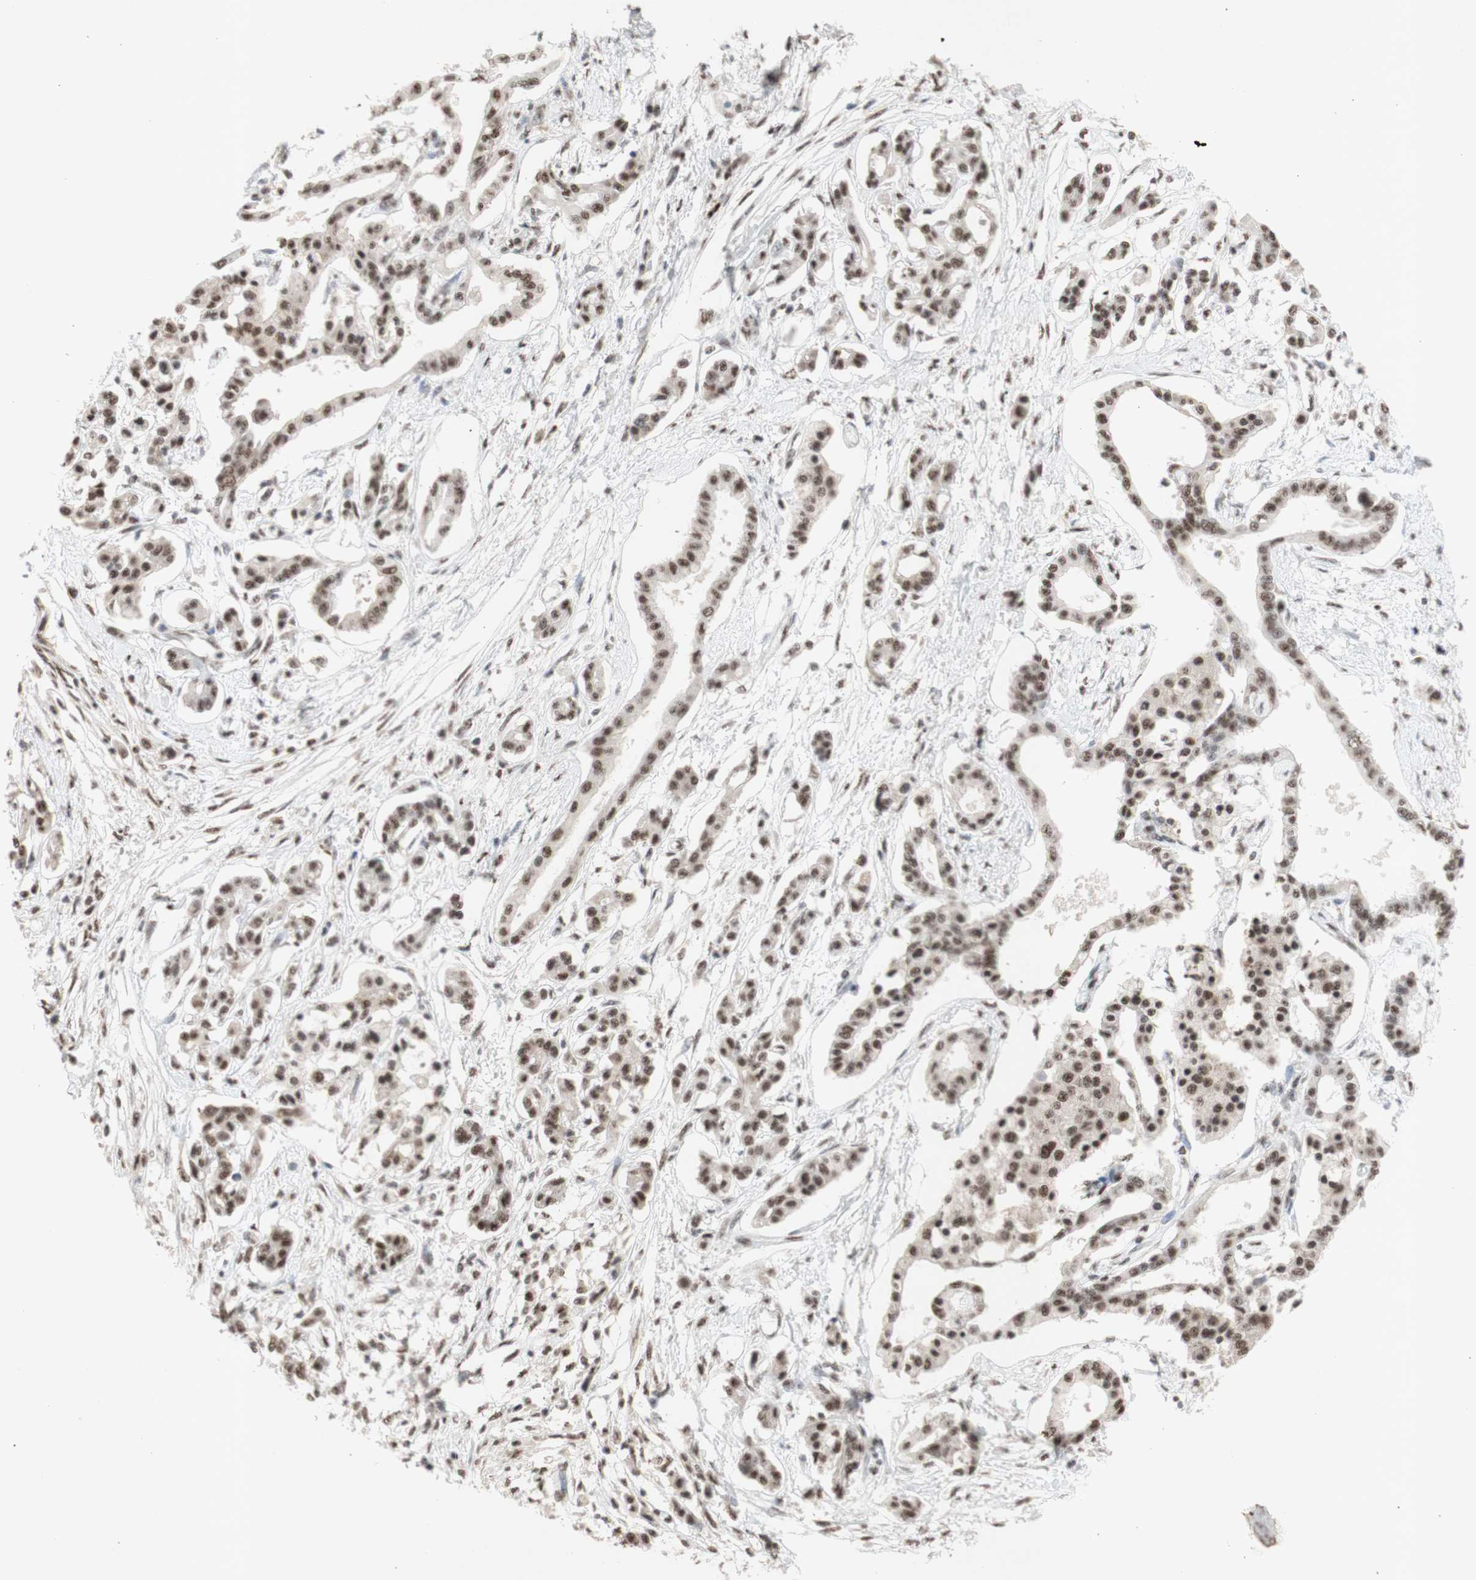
{"staining": {"intensity": "weak", "quantity": ">75%", "location": "nuclear"}, "tissue": "pancreatic cancer", "cell_type": "Tumor cells", "image_type": "cancer", "snomed": [{"axis": "morphology", "description": "Adenocarcinoma, NOS"}, {"axis": "topography", "description": "Pancreas"}], "caption": "IHC (DAB) staining of pancreatic adenocarcinoma exhibits weak nuclear protein staining in approximately >75% of tumor cells. (DAB IHC with brightfield microscopy, high magnification).", "gene": "SFPQ", "patient": {"sex": "male", "age": 56}}